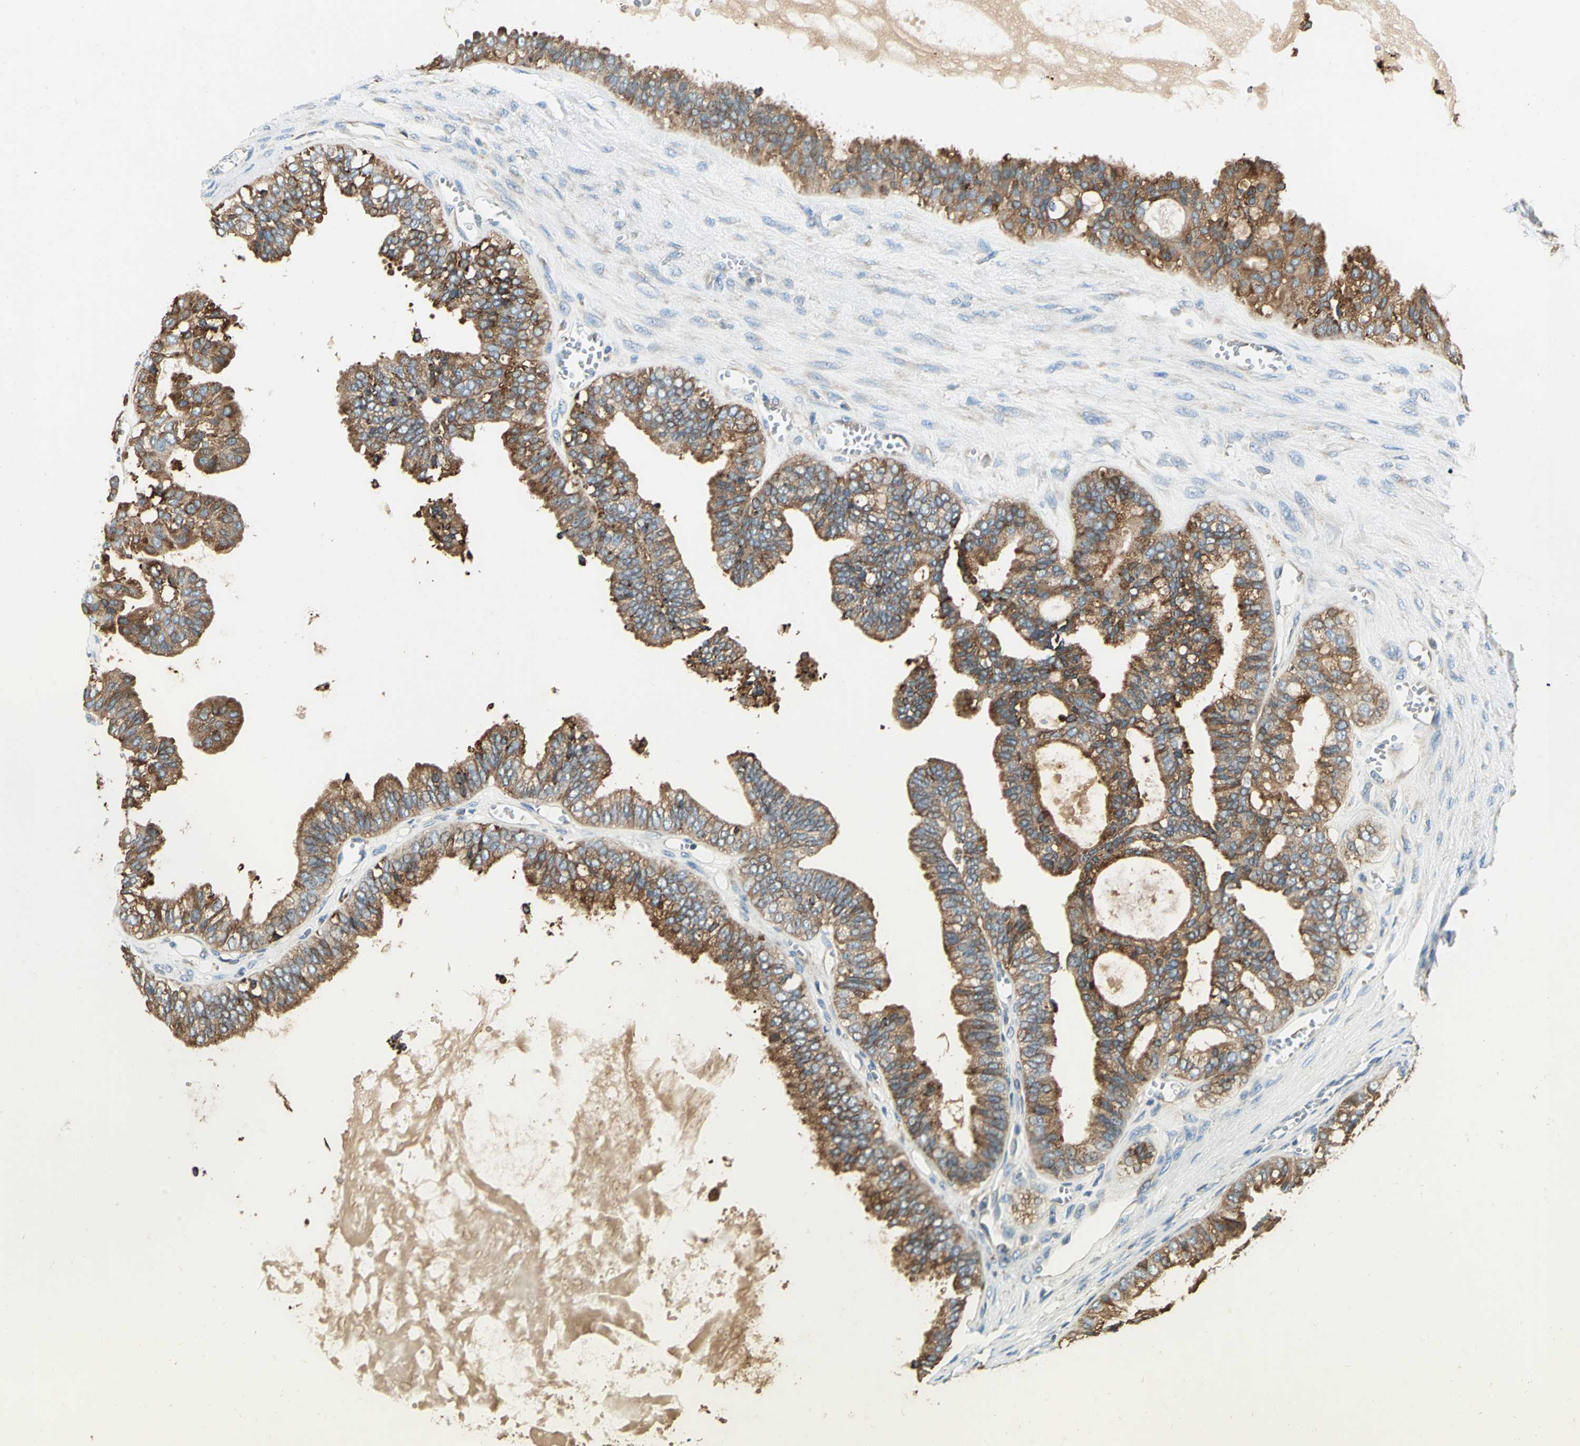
{"staining": {"intensity": "moderate", "quantity": ">75%", "location": "cytoplasmic/membranous"}, "tissue": "ovarian cancer", "cell_type": "Tumor cells", "image_type": "cancer", "snomed": [{"axis": "morphology", "description": "Carcinoma, NOS"}, {"axis": "morphology", "description": "Carcinoma, endometroid"}, {"axis": "topography", "description": "Ovary"}], "caption": "Immunohistochemical staining of human ovarian cancer displays medium levels of moderate cytoplasmic/membranous expression in approximately >75% of tumor cells.", "gene": "PDIA4", "patient": {"sex": "female", "age": 50}}